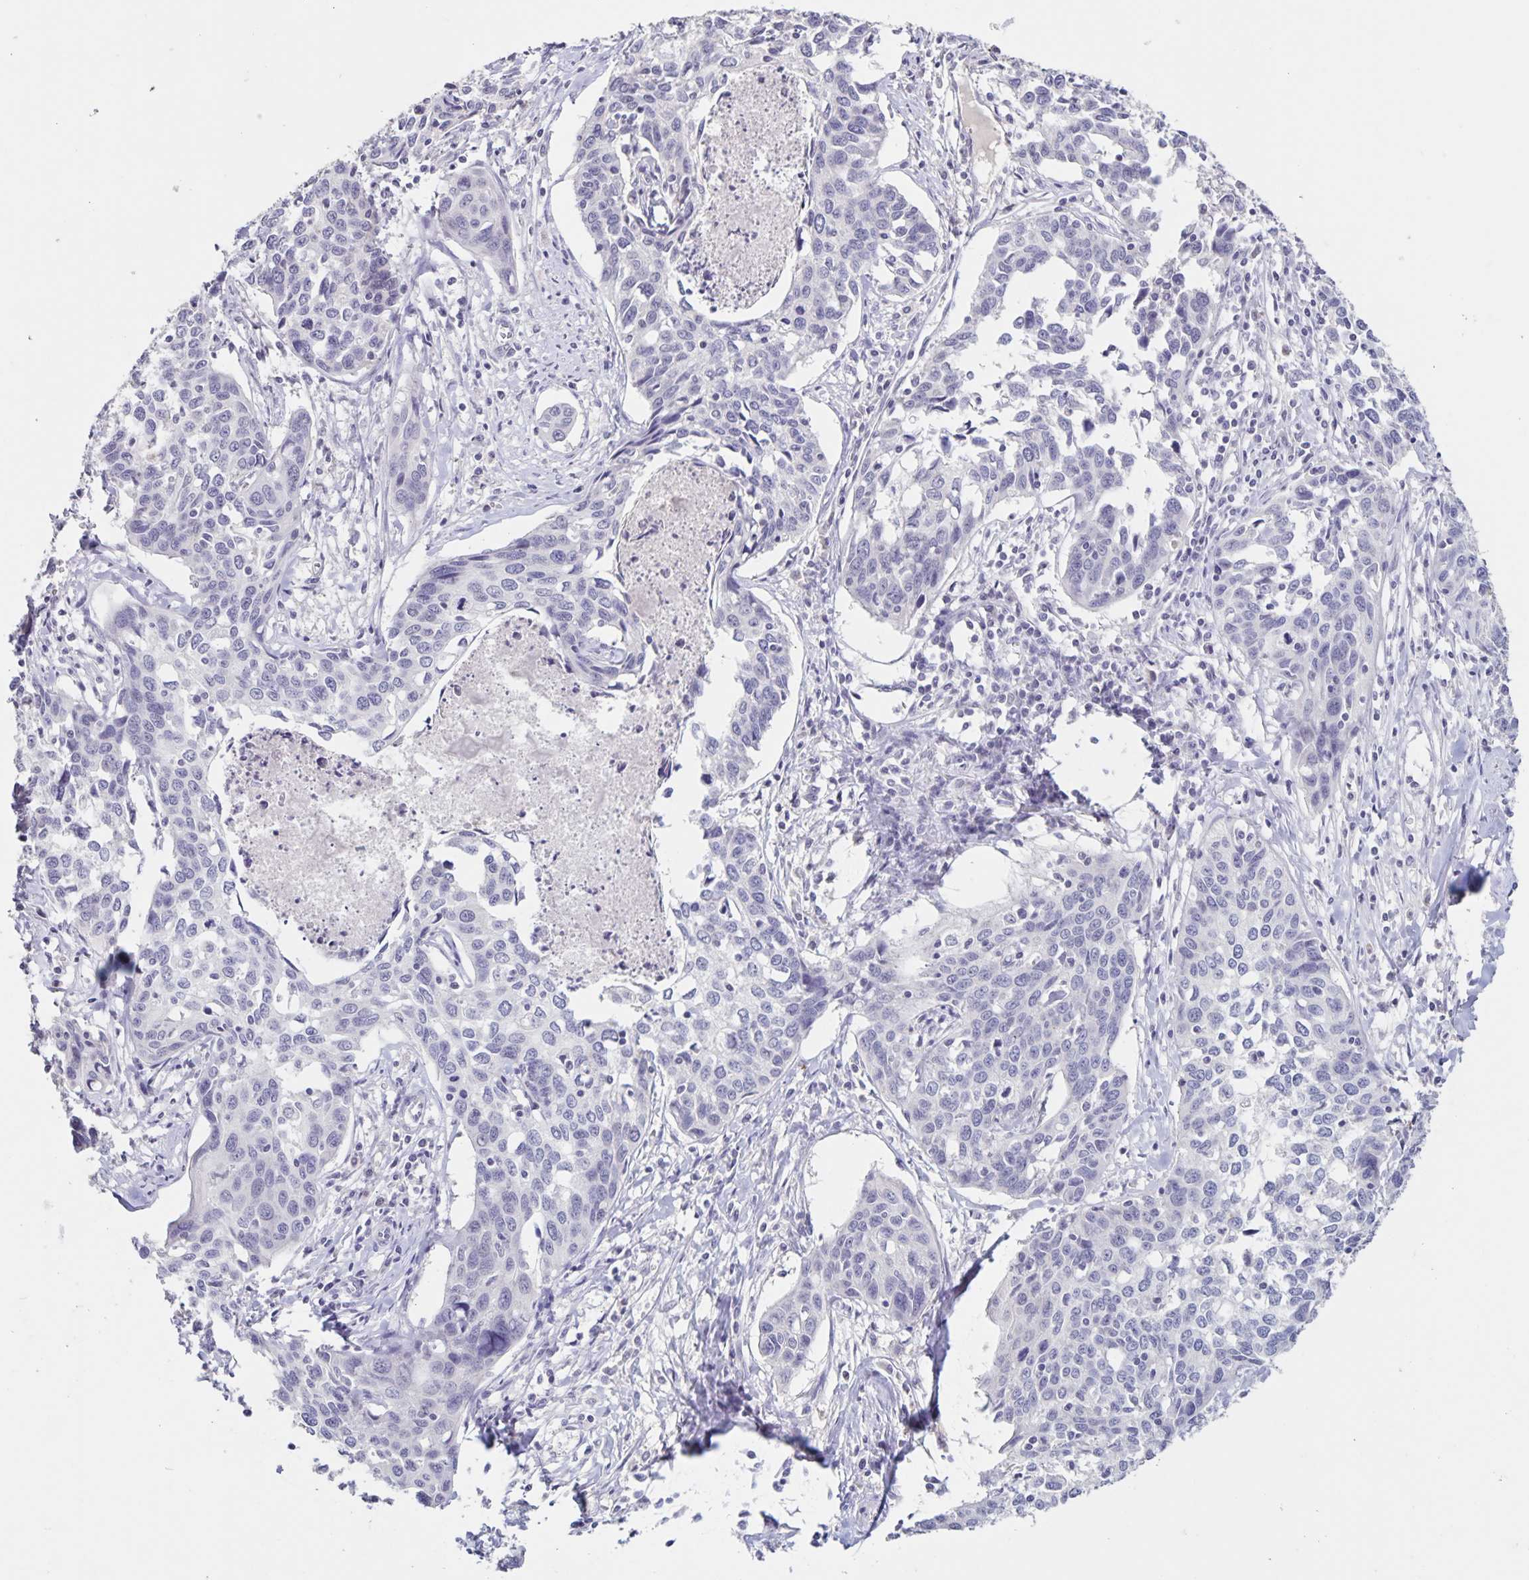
{"staining": {"intensity": "negative", "quantity": "none", "location": "none"}, "tissue": "cervical cancer", "cell_type": "Tumor cells", "image_type": "cancer", "snomed": [{"axis": "morphology", "description": "Squamous cell carcinoma, NOS"}, {"axis": "topography", "description": "Cervix"}], "caption": "Tumor cells show no significant protein positivity in cervical cancer (squamous cell carcinoma).", "gene": "INSL5", "patient": {"sex": "female", "age": 31}}